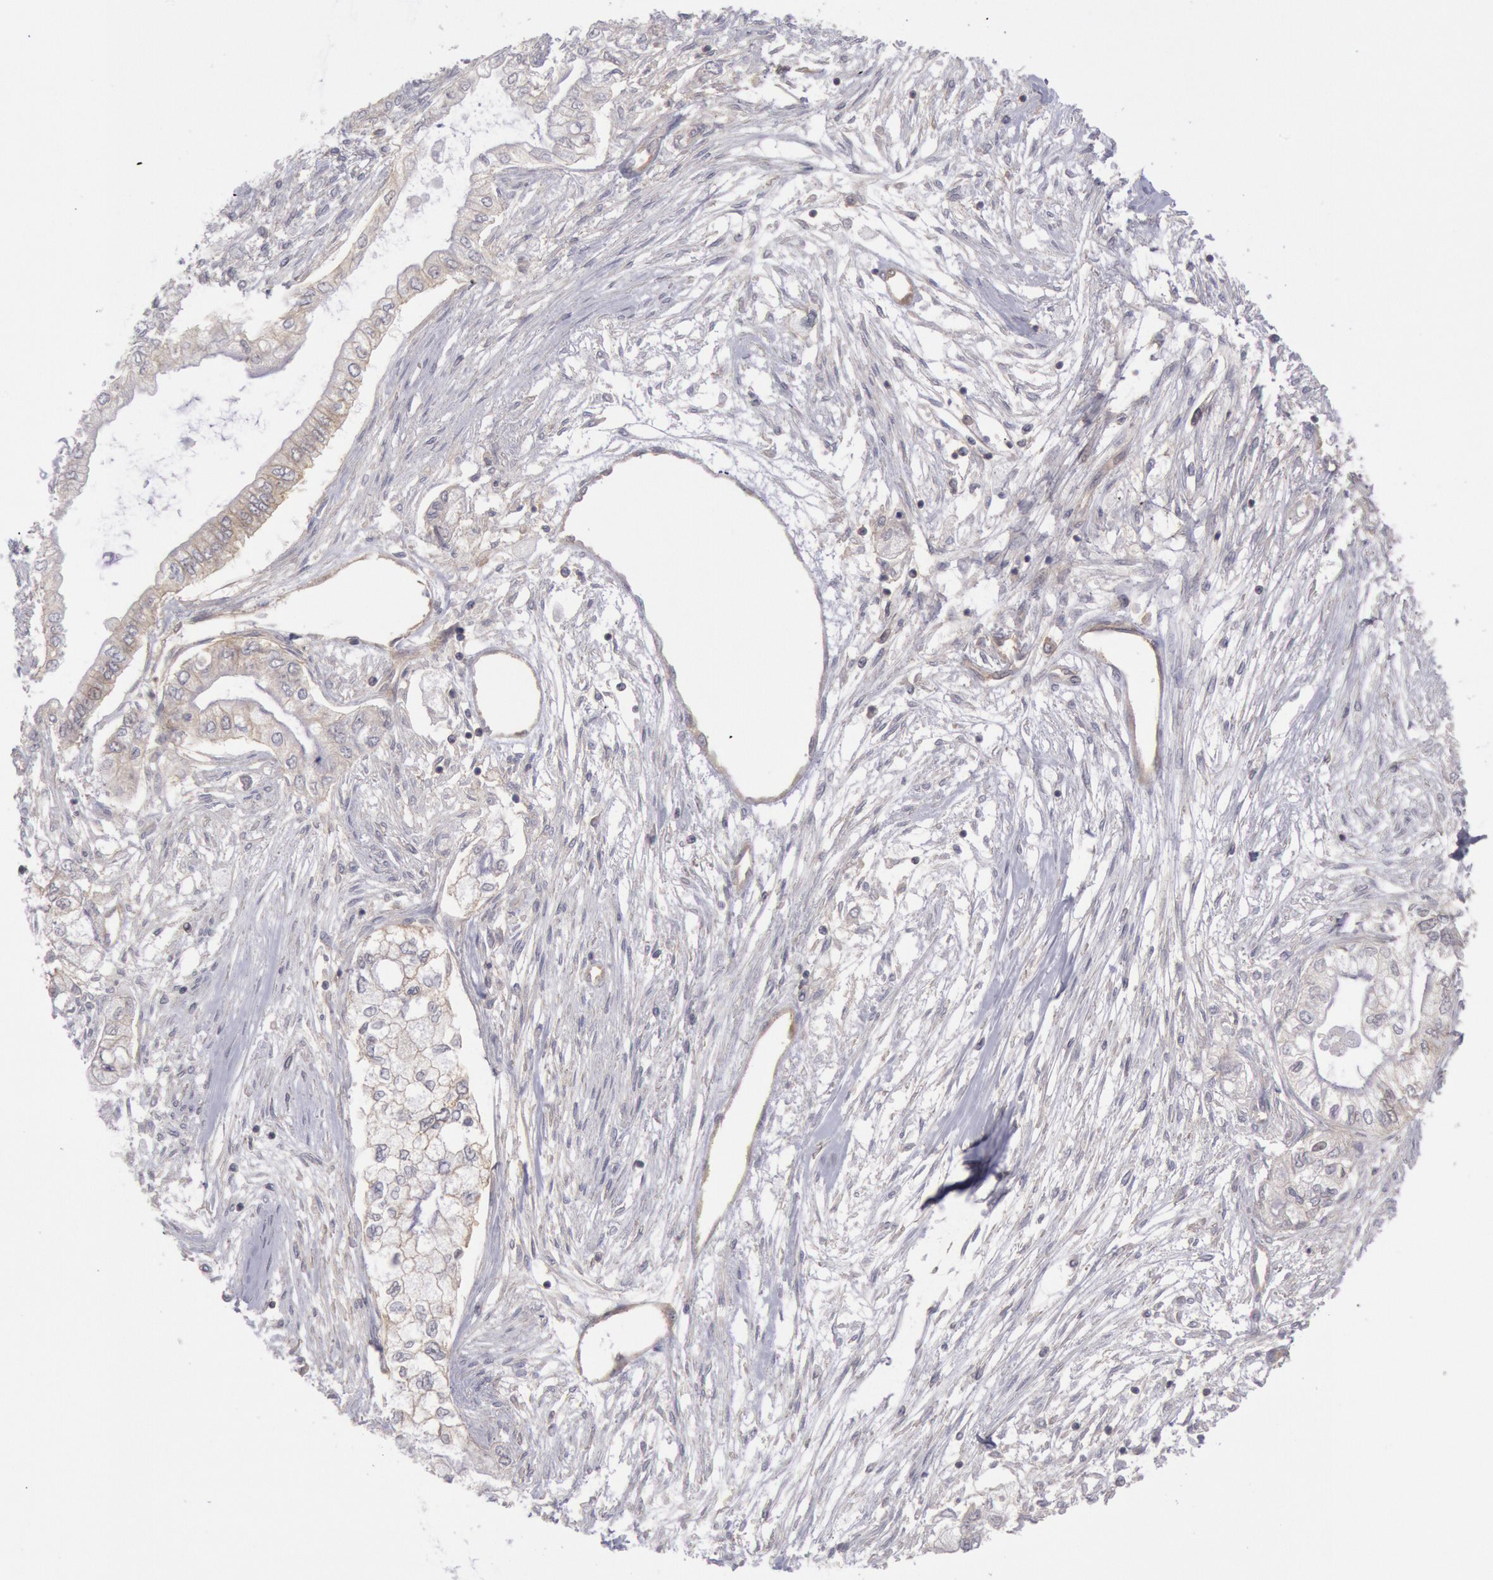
{"staining": {"intensity": "weak", "quantity": "25%-75%", "location": "cytoplasmic/membranous"}, "tissue": "pancreatic cancer", "cell_type": "Tumor cells", "image_type": "cancer", "snomed": [{"axis": "morphology", "description": "Adenocarcinoma, NOS"}, {"axis": "topography", "description": "Pancreas"}], "caption": "The immunohistochemical stain labels weak cytoplasmic/membranous staining in tumor cells of pancreatic cancer tissue. (brown staining indicates protein expression, while blue staining denotes nuclei).", "gene": "STX4", "patient": {"sex": "male", "age": 79}}